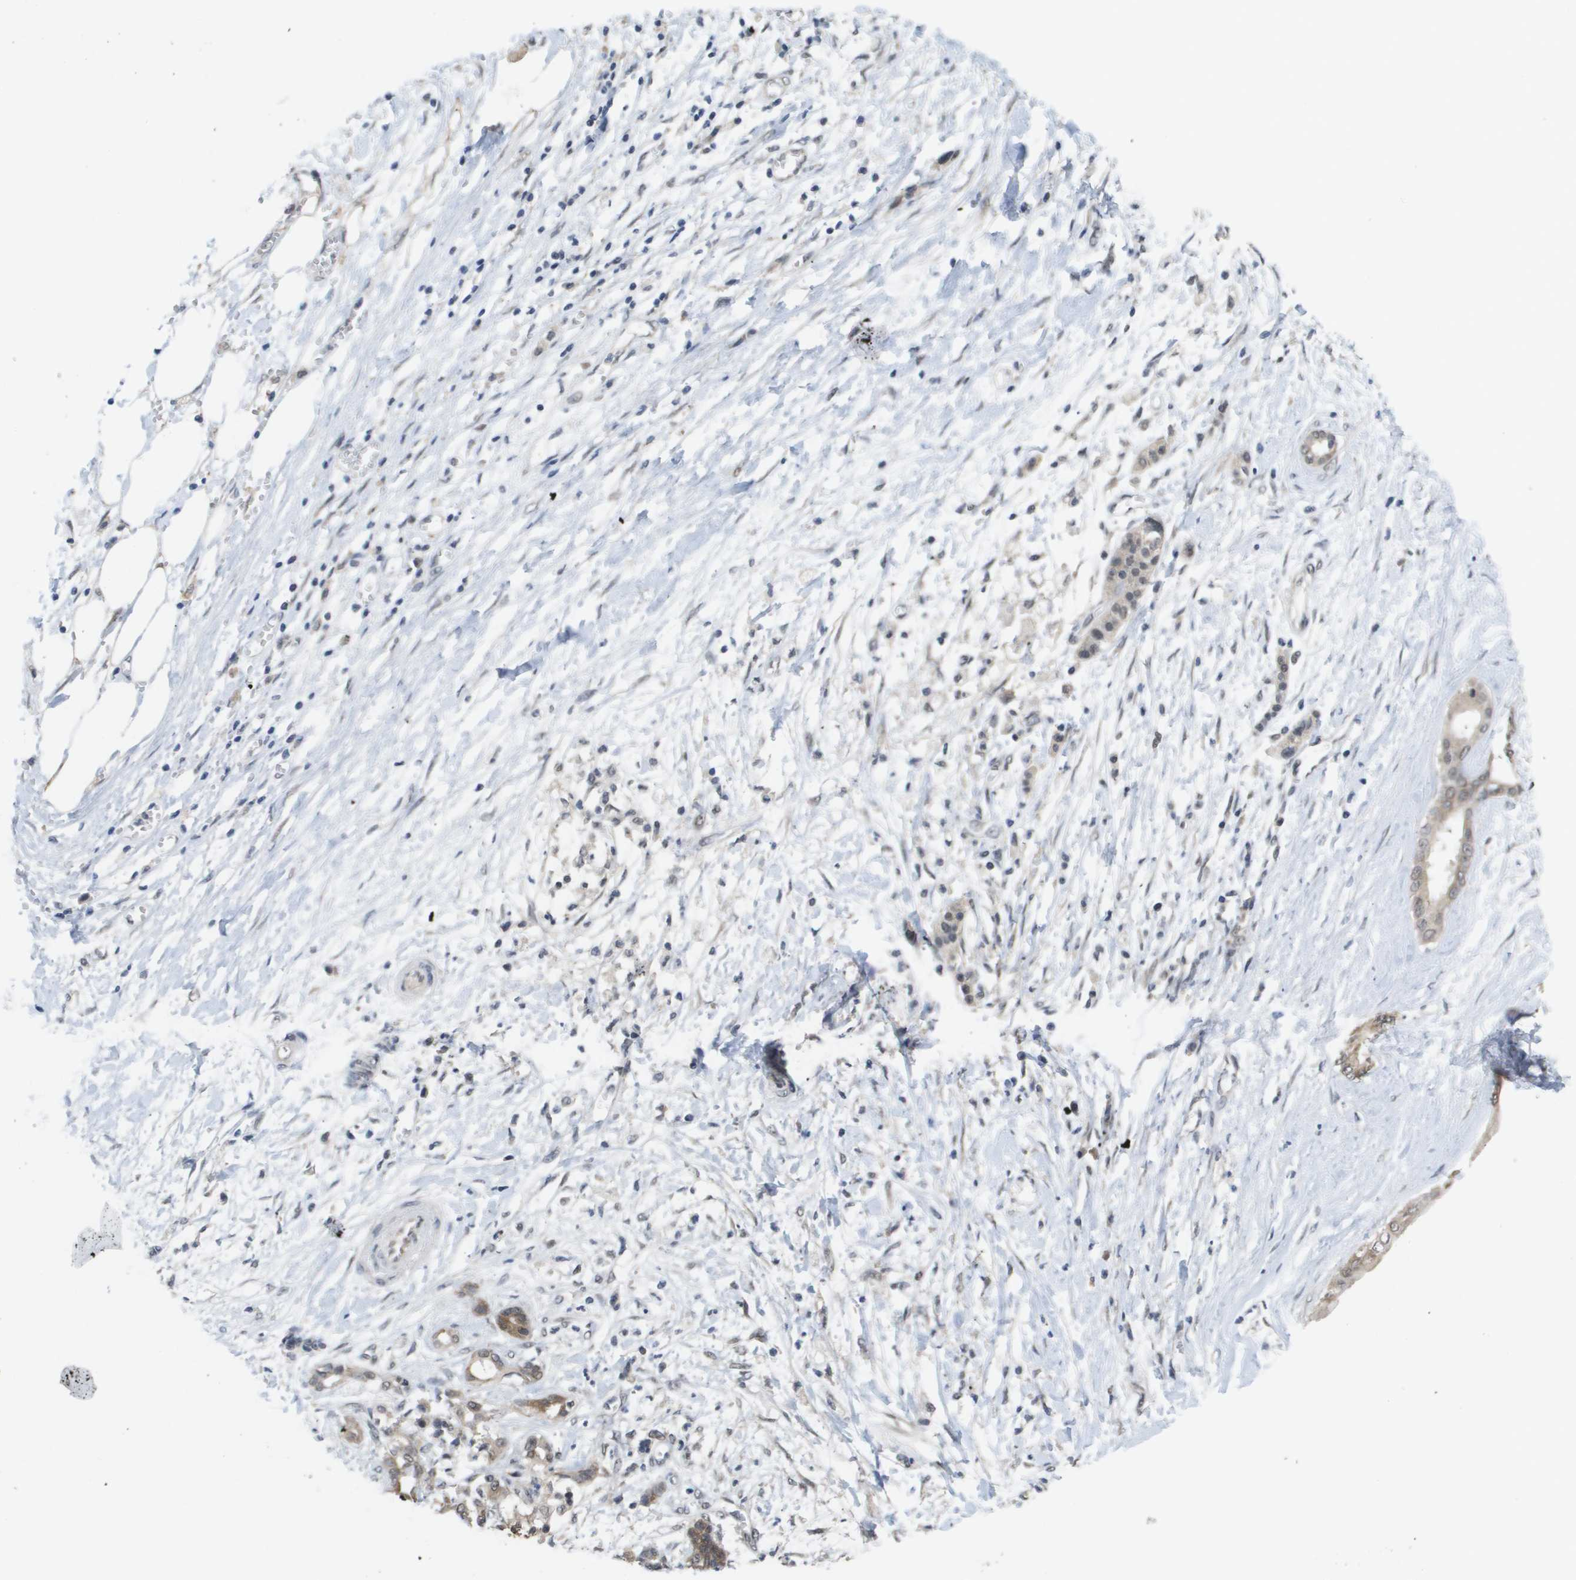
{"staining": {"intensity": "weak", "quantity": "<25%", "location": "cytoplasmic/membranous,nuclear"}, "tissue": "pancreatic cancer", "cell_type": "Tumor cells", "image_type": "cancer", "snomed": [{"axis": "morphology", "description": "Adenocarcinoma, NOS"}, {"axis": "topography", "description": "Pancreas"}], "caption": "The histopathology image displays no significant expression in tumor cells of adenocarcinoma (pancreatic).", "gene": "AMBRA1", "patient": {"sex": "male", "age": 56}}